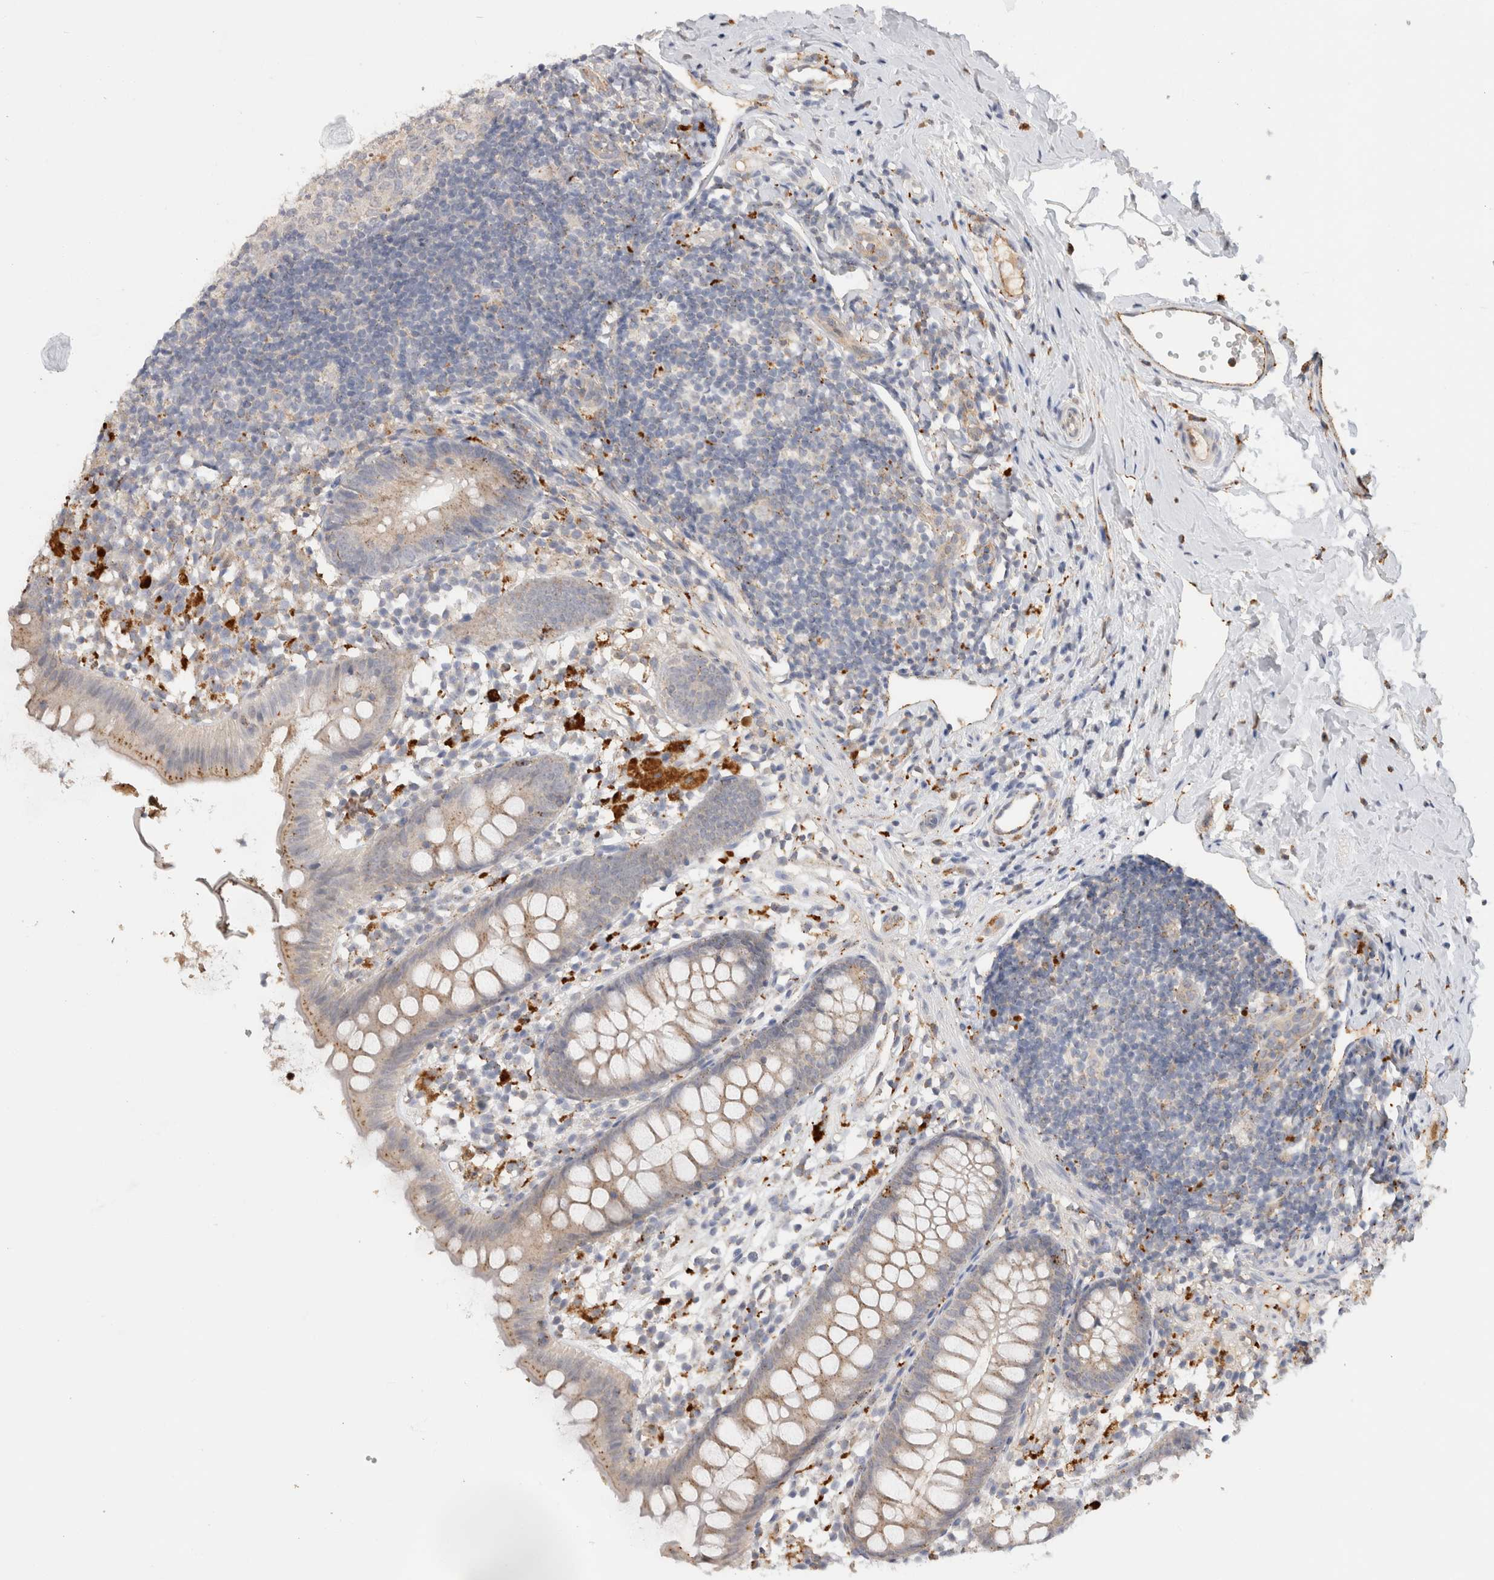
{"staining": {"intensity": "moderate", "quantity": "<25%", "location": "cytoplasmic/membranous"}, "tissue": "appendix", "cell_type": "Glandular cells", "image_type": "normal", "snomed": [{"axis": "morphology", "description": "Normal tissue, NOS"}, {"axis": "topography", "description": "Appendix"}], "caption": "High-magnification brightfield microscopy of unremarkable appendix stained with DAB (3,3'-diaminobenzidine) (brown) and counterstained with hematoxylin (blue). glandular cells exhibit moderate cytoplasmic/membranous positivity is identified in approximately<25% of cells.", "gene": "GNS", "patient": {"sex": "female", "age": 20}}